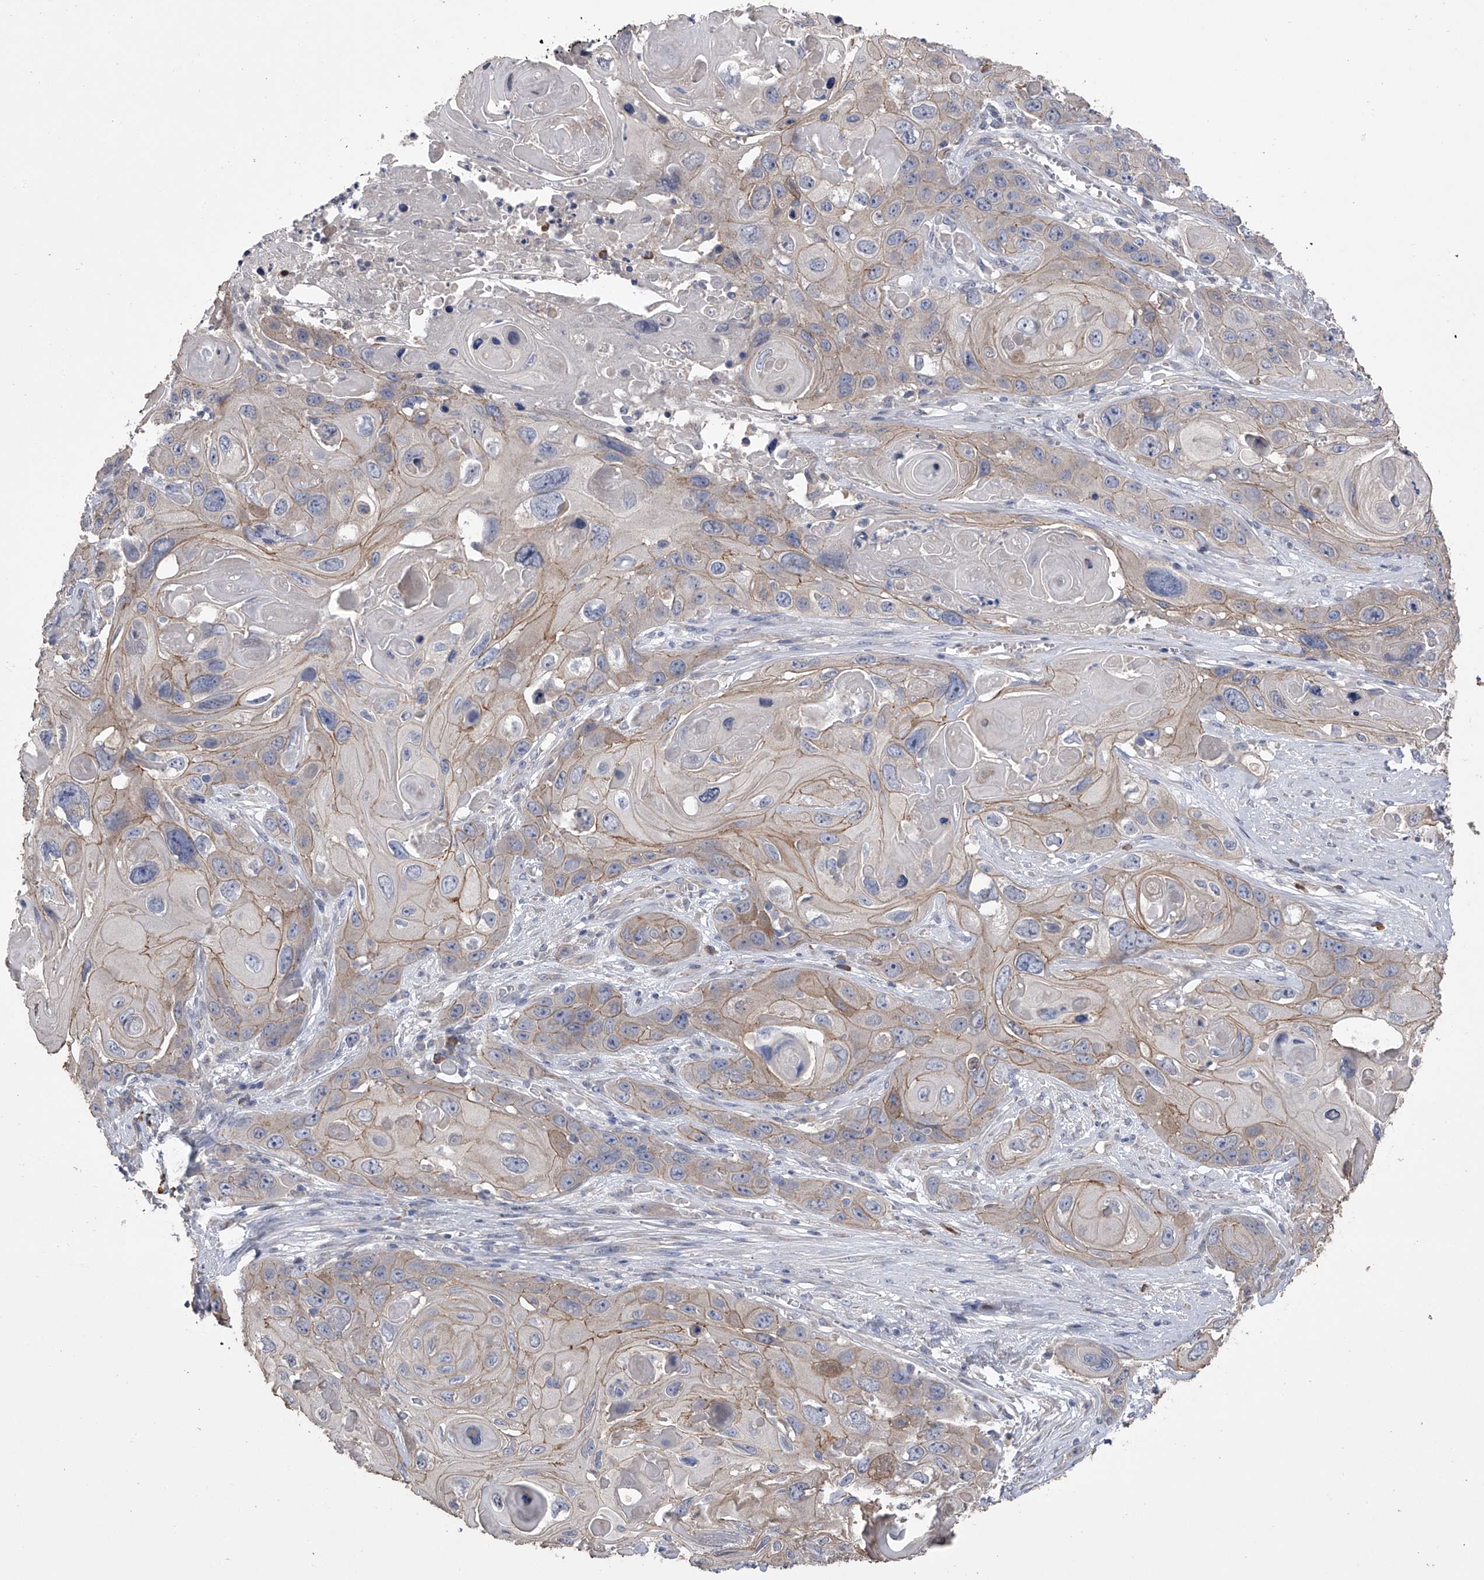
{"staining": {"intensity": "weak", "quantity": "25%-75%", "location": "cytoplasmic/membranous"}, "tissue": "skin cancer", "cell_type": "Tumor cells", "image_type": "cancer", "snomed": [{"axis": "morphology", "description": "Squamous cell carcinoma, NOS"}, {"axis": "topography", "description": "Skin"}], "caption": "Tumor cells show low levels of weak cytoplasmic/membranous positivity in approximately 25%-75% of cells in human squamous cell carcinoma (skin).", "gene": "ZNF343", "patient": {"sex": "male", "age": 55}}